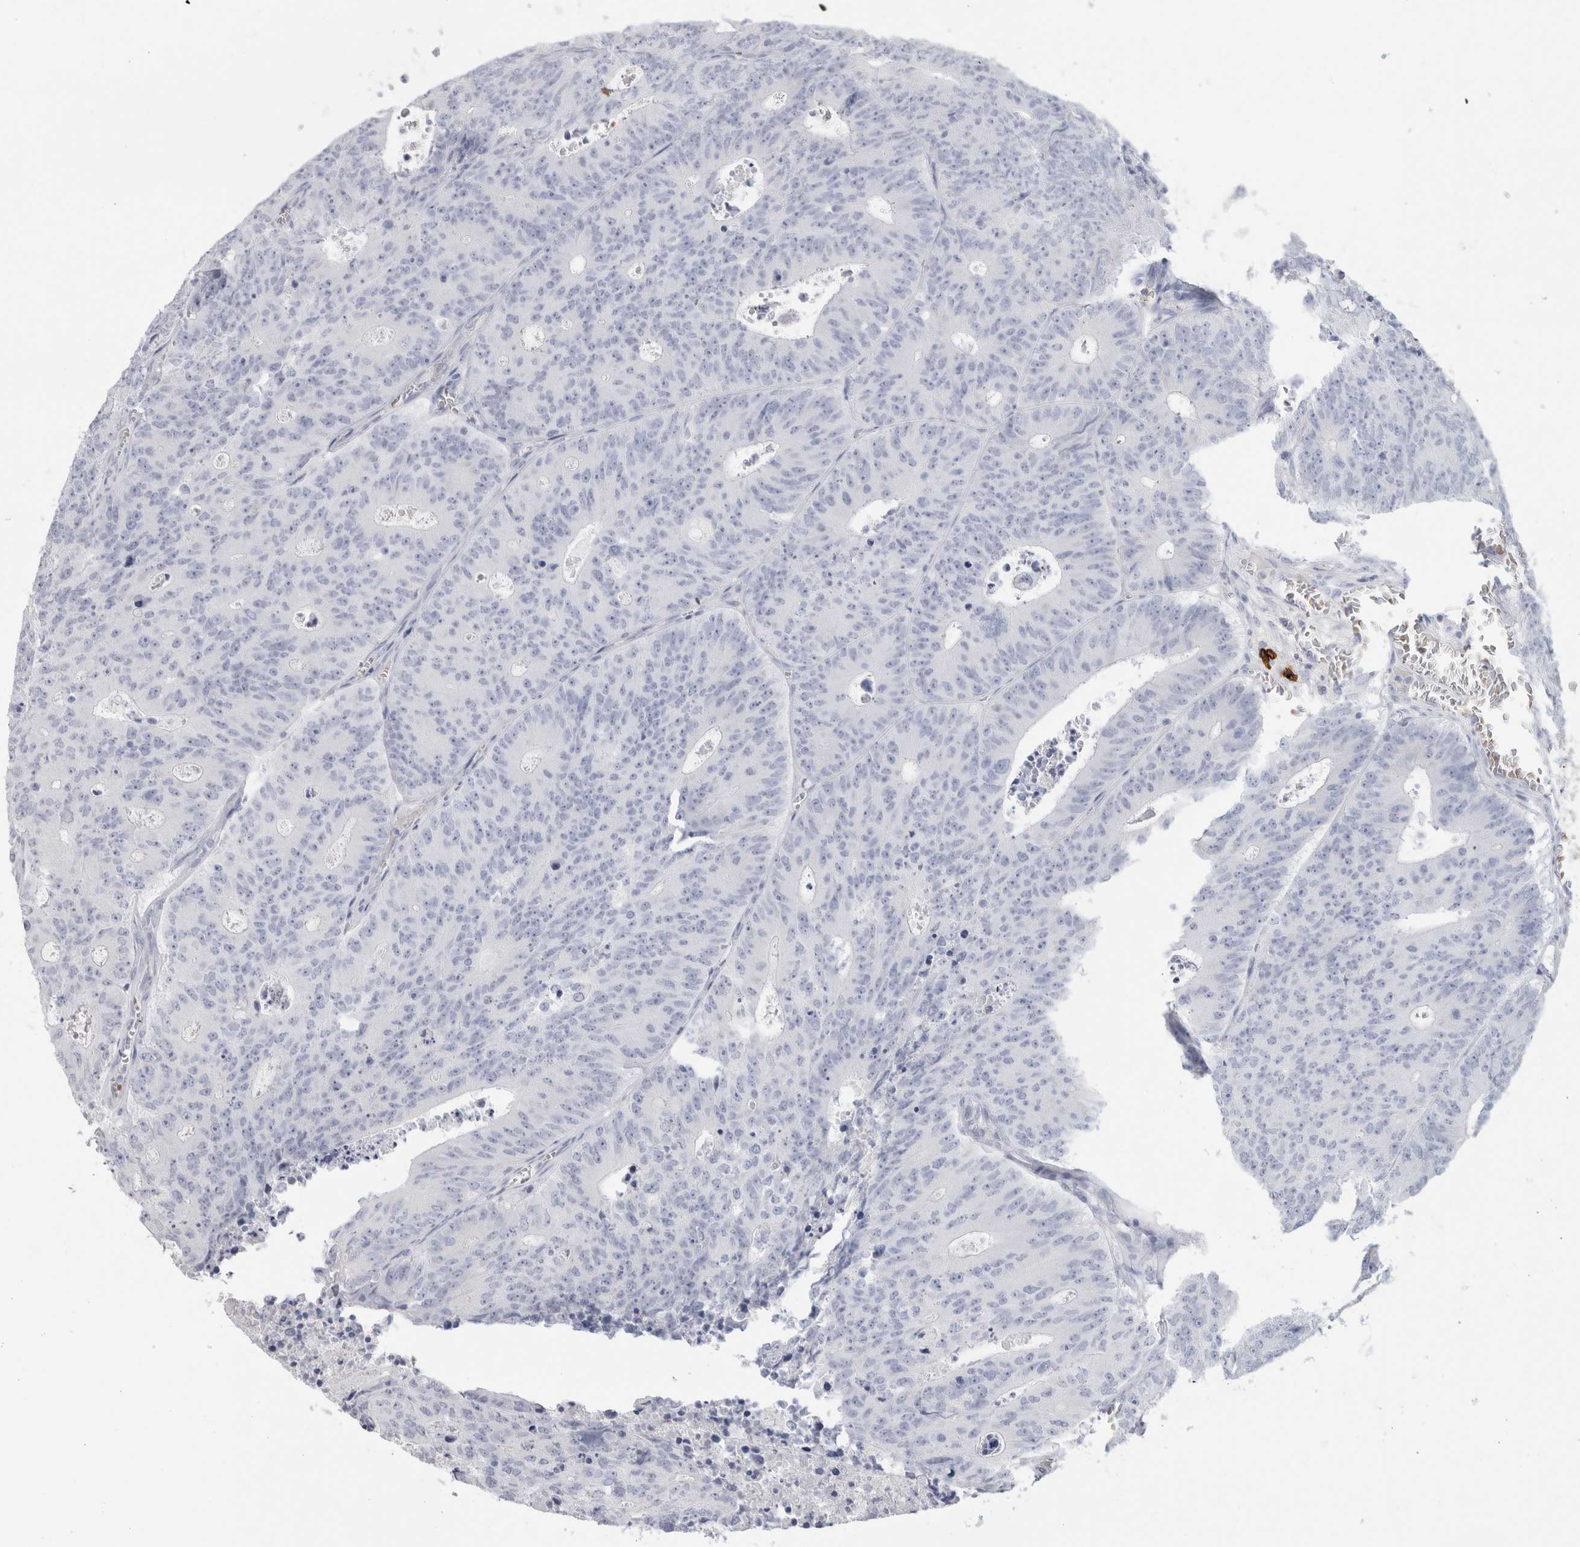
{"staining": {"intensity": "negative", "quantity": "none", "location": "none"}, "tissue": "colorectal cancer", "cell_type": "Tumor cells", "image_type": "cancer", "snomed": [{"axis": "morphology", "description": "Adenocarcinoma, NOS"}, {"axis": "topography", "description": "Colon"}], "caption": "High magnification brightfield microscopy of colorectal cancer stained with DAB (brown) and counterstained with hematoxylin (blue): tumor cells show no significant positivity.", "gene": "CD38", "patient": {"sex": "male", "age": 87}}